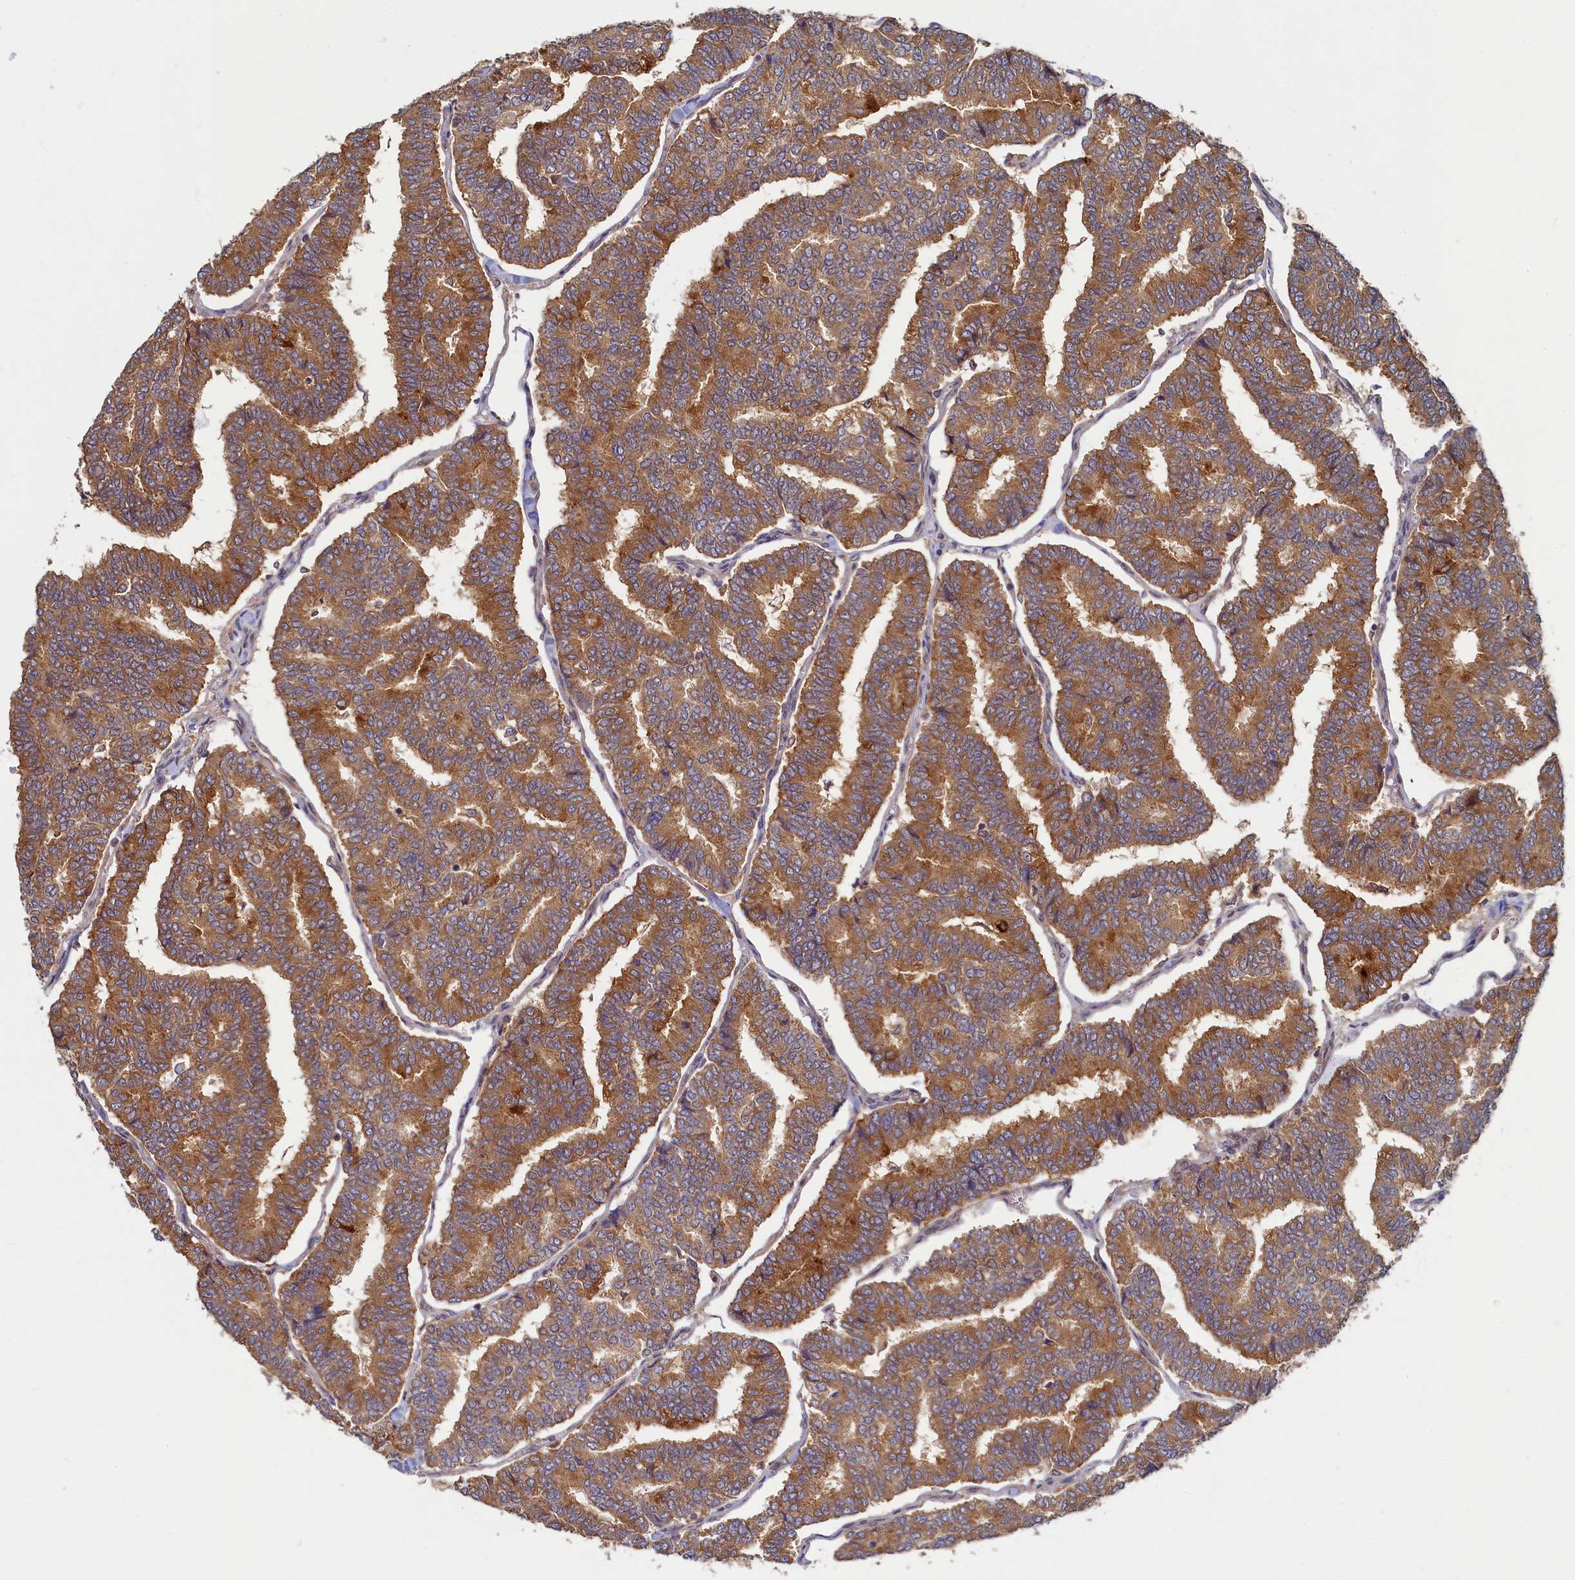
{"staining": {"intensity": "moderate", "quantity": ">75%", "location": "cytoplasmic/membranous"}, "tissue": "thyroid cancer", "cell_type": "Tumor cells", "image_type": "cancer", "snomed": [{"axis": "morphology", "description": "Papillary adenocarcinoma, NOS"}, {"axis": "topography", "description": "Thyroid gland"}], "caption": "This is a micrograph of immunohistochemistry (IHC) staining of thyroid papillary adenocarcinoma, which shows moderate positivity in the cytoplasmic/membranous of tumor cells.", "gene": "STX12", "patient": {"sex": "female", "age": 35}}